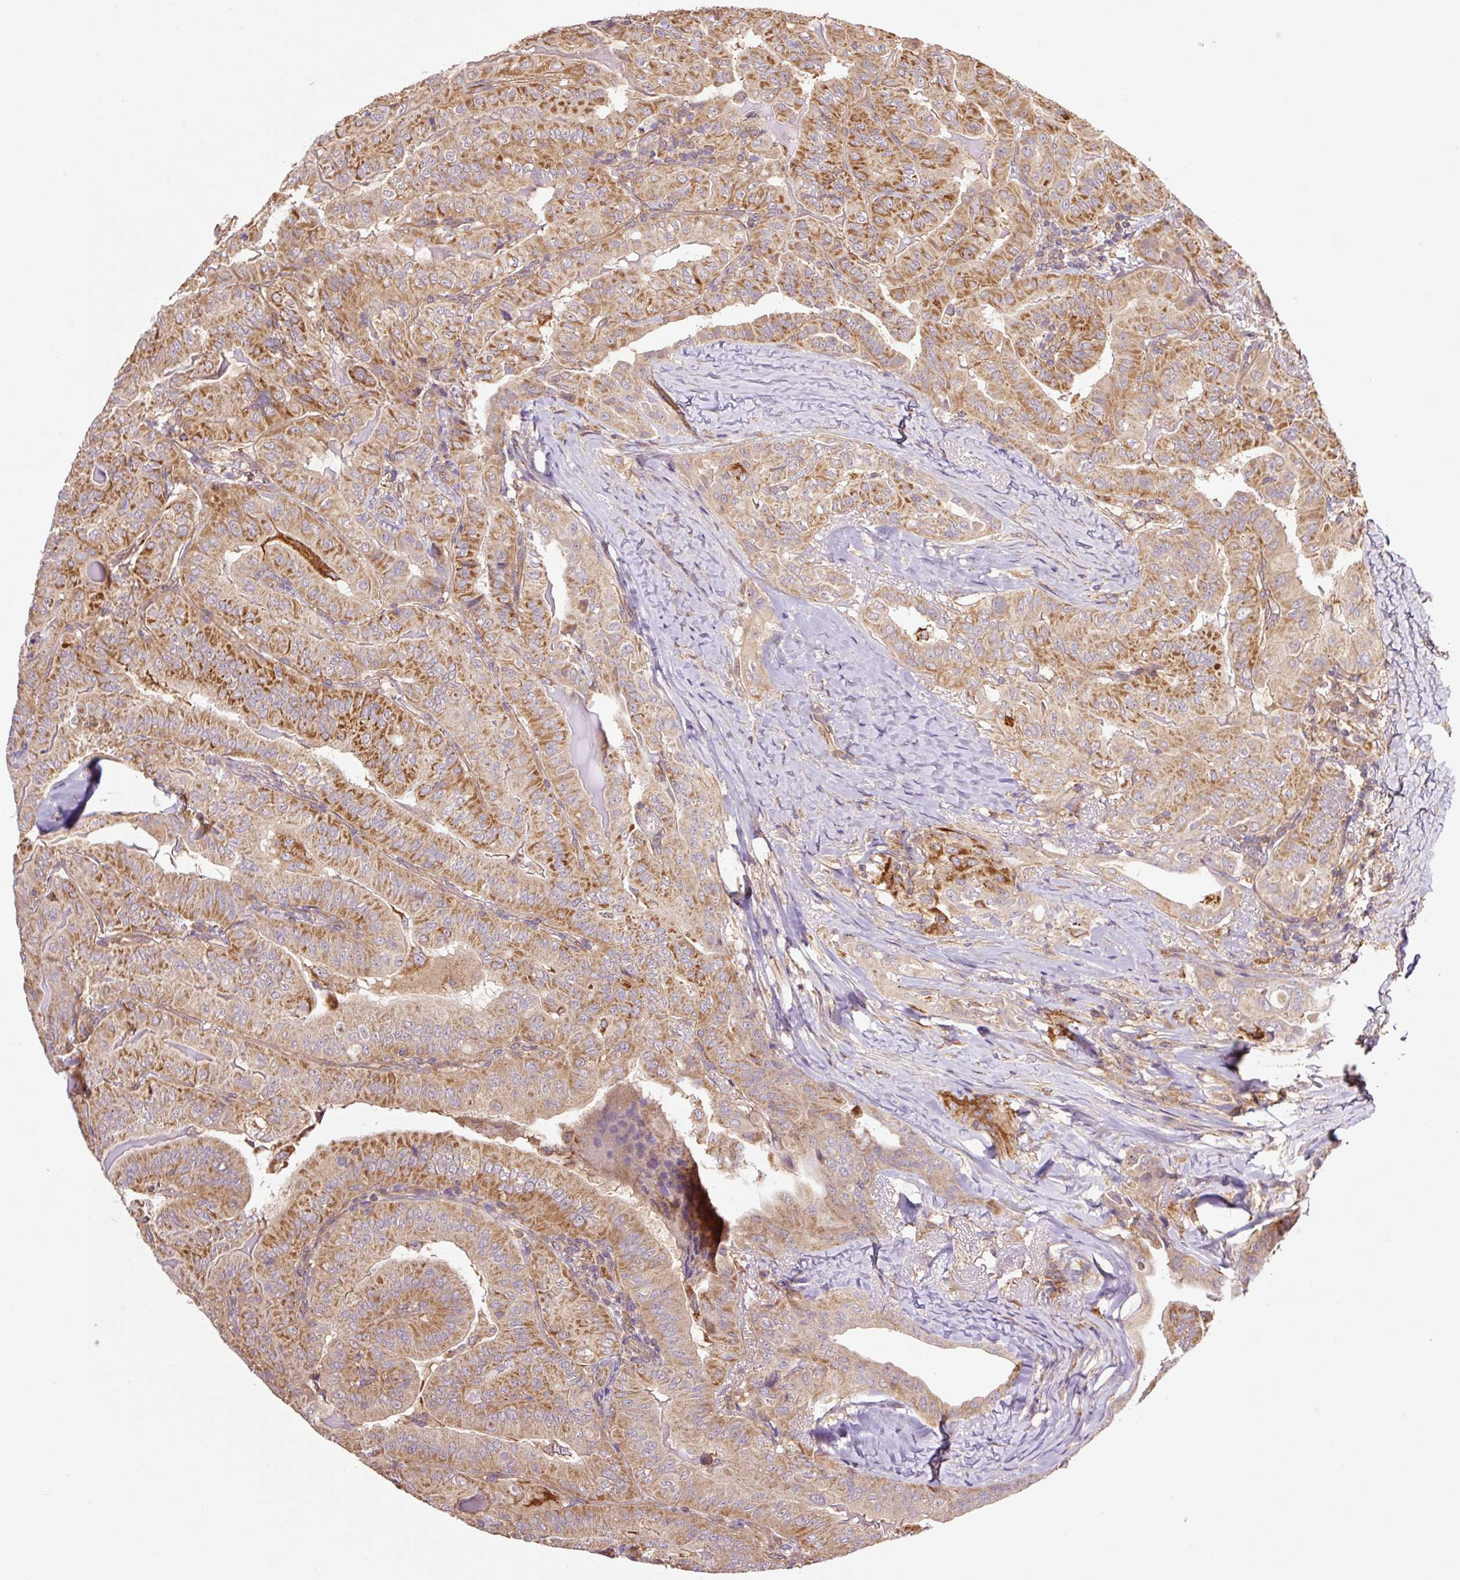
{"staining": {"intensity": "moderate", "quantity": ">75%", "location": "cytoplasmic/membranous"}, "tissue": "thyroid cancer", "cell_type": "Tumor cells", "image_type": "cancer", "snomed": [{"axis": "morphology", "description": "Papillary adenocarcinoma, NOS"}, {"axis": "topography", "description": "Thyroid gland"}], "caption": "Brown immunohistochemical staining in human thyroid cancer (papillary adenocarcinoma) exhibits moderate cytoplasmic/membranous positivity in about >75% of tumor cells. (IHC, brightfield microscopy, high magnification).", "gene": "PCK2", "patient": {"sex": "female", "age": 68}}